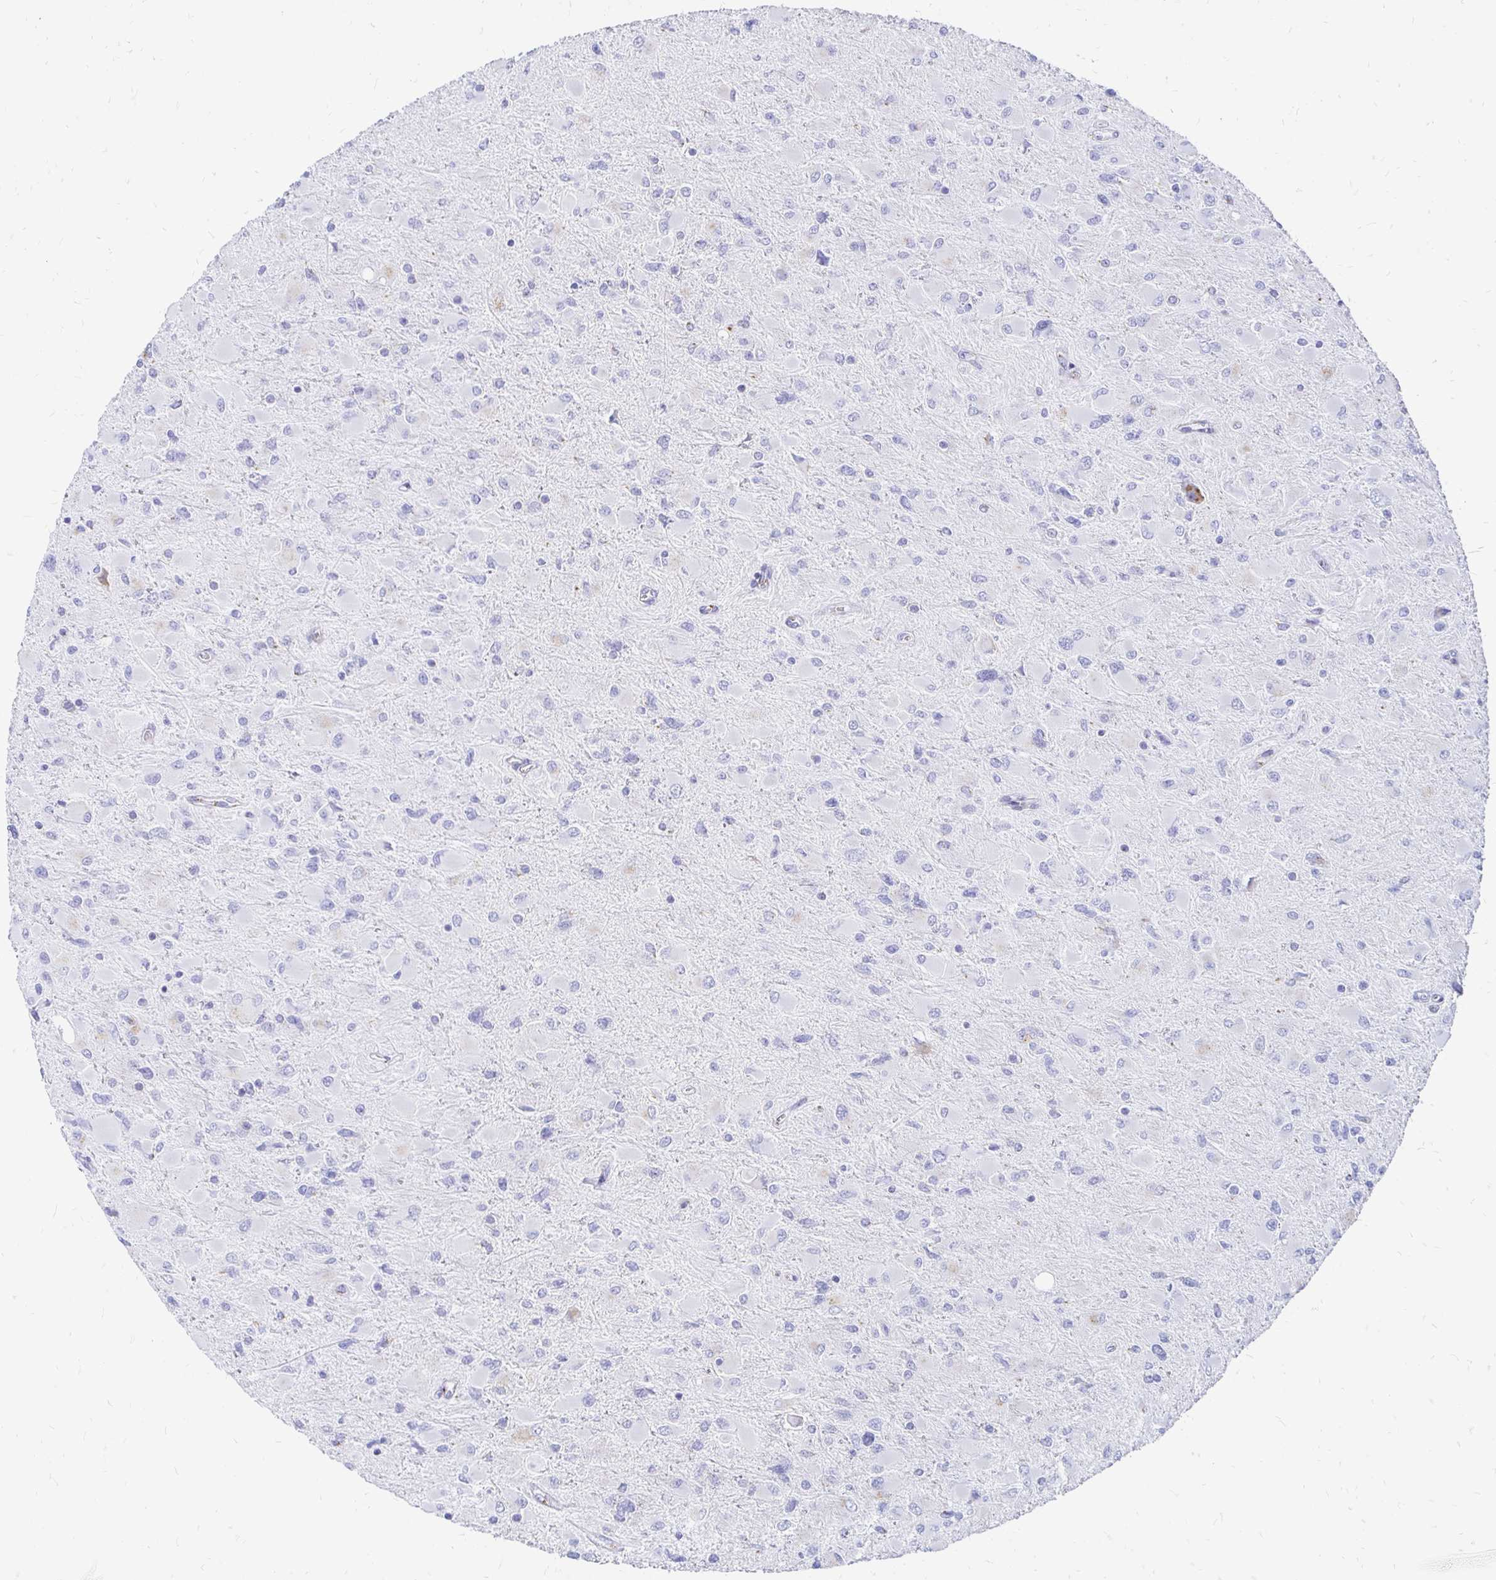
{"staining": {"intensity": "negative", "quantity": "none", "location": "none"}, "tissue": "glioma", "cell_type": "Tumor cells", "image_type": "cancer", "snomed": [{"axis": "morphology", "description": "Glioma, malignant, High grade"}, {"axis": "topography", "description": "Cerebral cortex"}], "caption": "Immunohistochemical staining of human glioma exhibits no significant expression in tumor cells.", "gene": "PAGE4", "patient": {"sex": "female", "age": 36}}